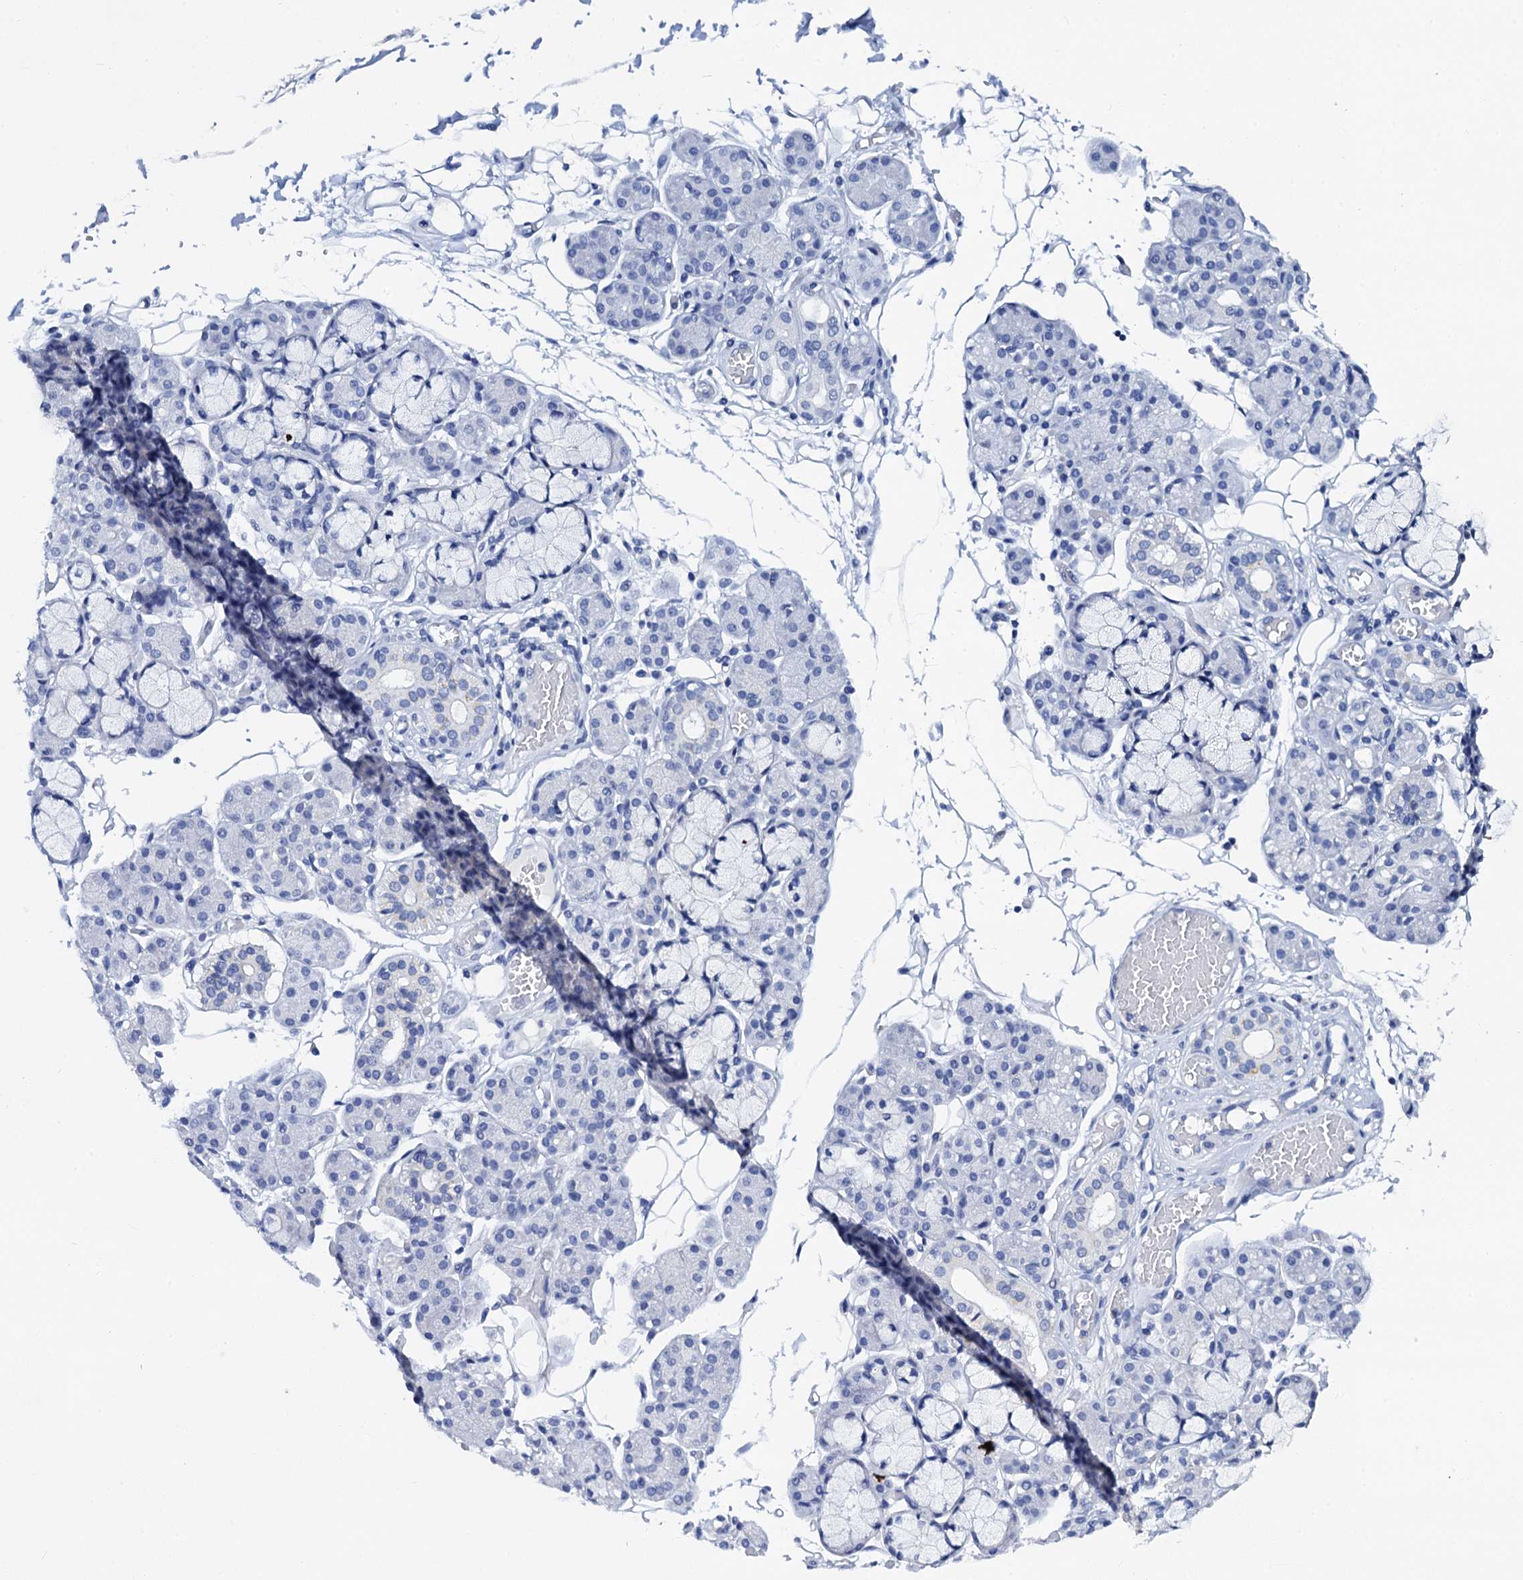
{"staining": {"intensity": "negative", "quantity": "none", "location": "none"}, "tissue": "salivary gland", "cell_type": "Glandular cells", "image_type": "normal", "snomed": [{"axis": "morphology", "description": "Normal tissue, NOS"}, {"axis": "topography", "description": "Salivary gland"}], "caption": "DAB immunohistochemical staining of normal salivary gland shows no significant staining in glandular cells. The staining was performed using DAB to visualize the protein expression in brown, while the nuclei were stained in blue with hematoxylin (Magnification: 20x).", "gene": "LYPD3", "patient": {"sex": "male", "age": 63}}